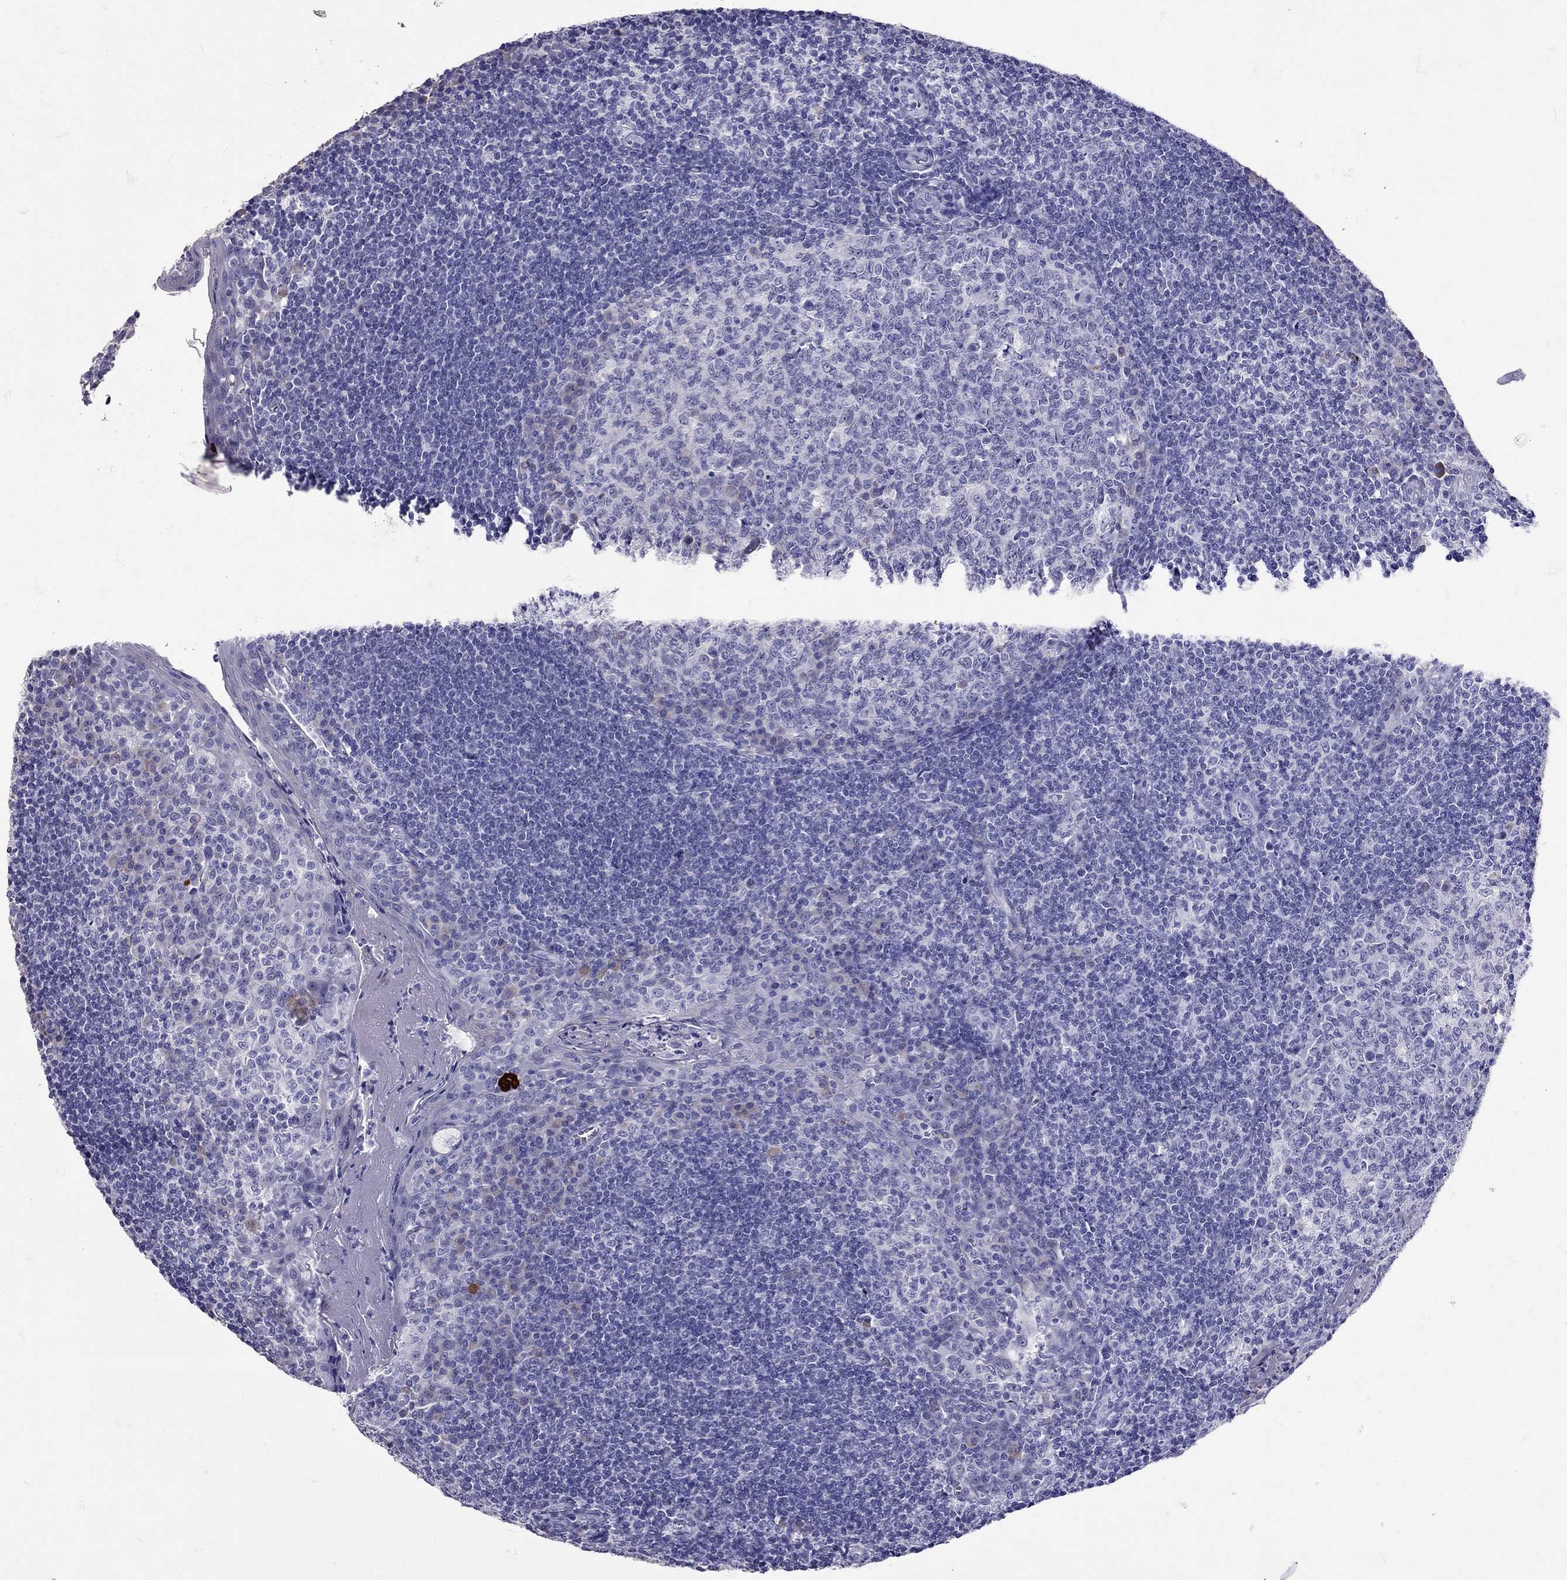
{"staining": {"intensity": "negative", "quantity": "none", "location": "none"}, "tissue": "tonsil", "cell_type": "Germinal center cells", "image_type": "normal", "snomed": [{"axis": "morphology", "description": "Normal tissue, NOS"}, {"axis": "topography", "description": "Tonsil"}], "caption": "This is an immunohistochemistry (IHC) image of unremarkable human tonsil. There is no expression in germinal center cells.", "gene": "TBR1", "patient": {"sex": "female", "age": 13}}